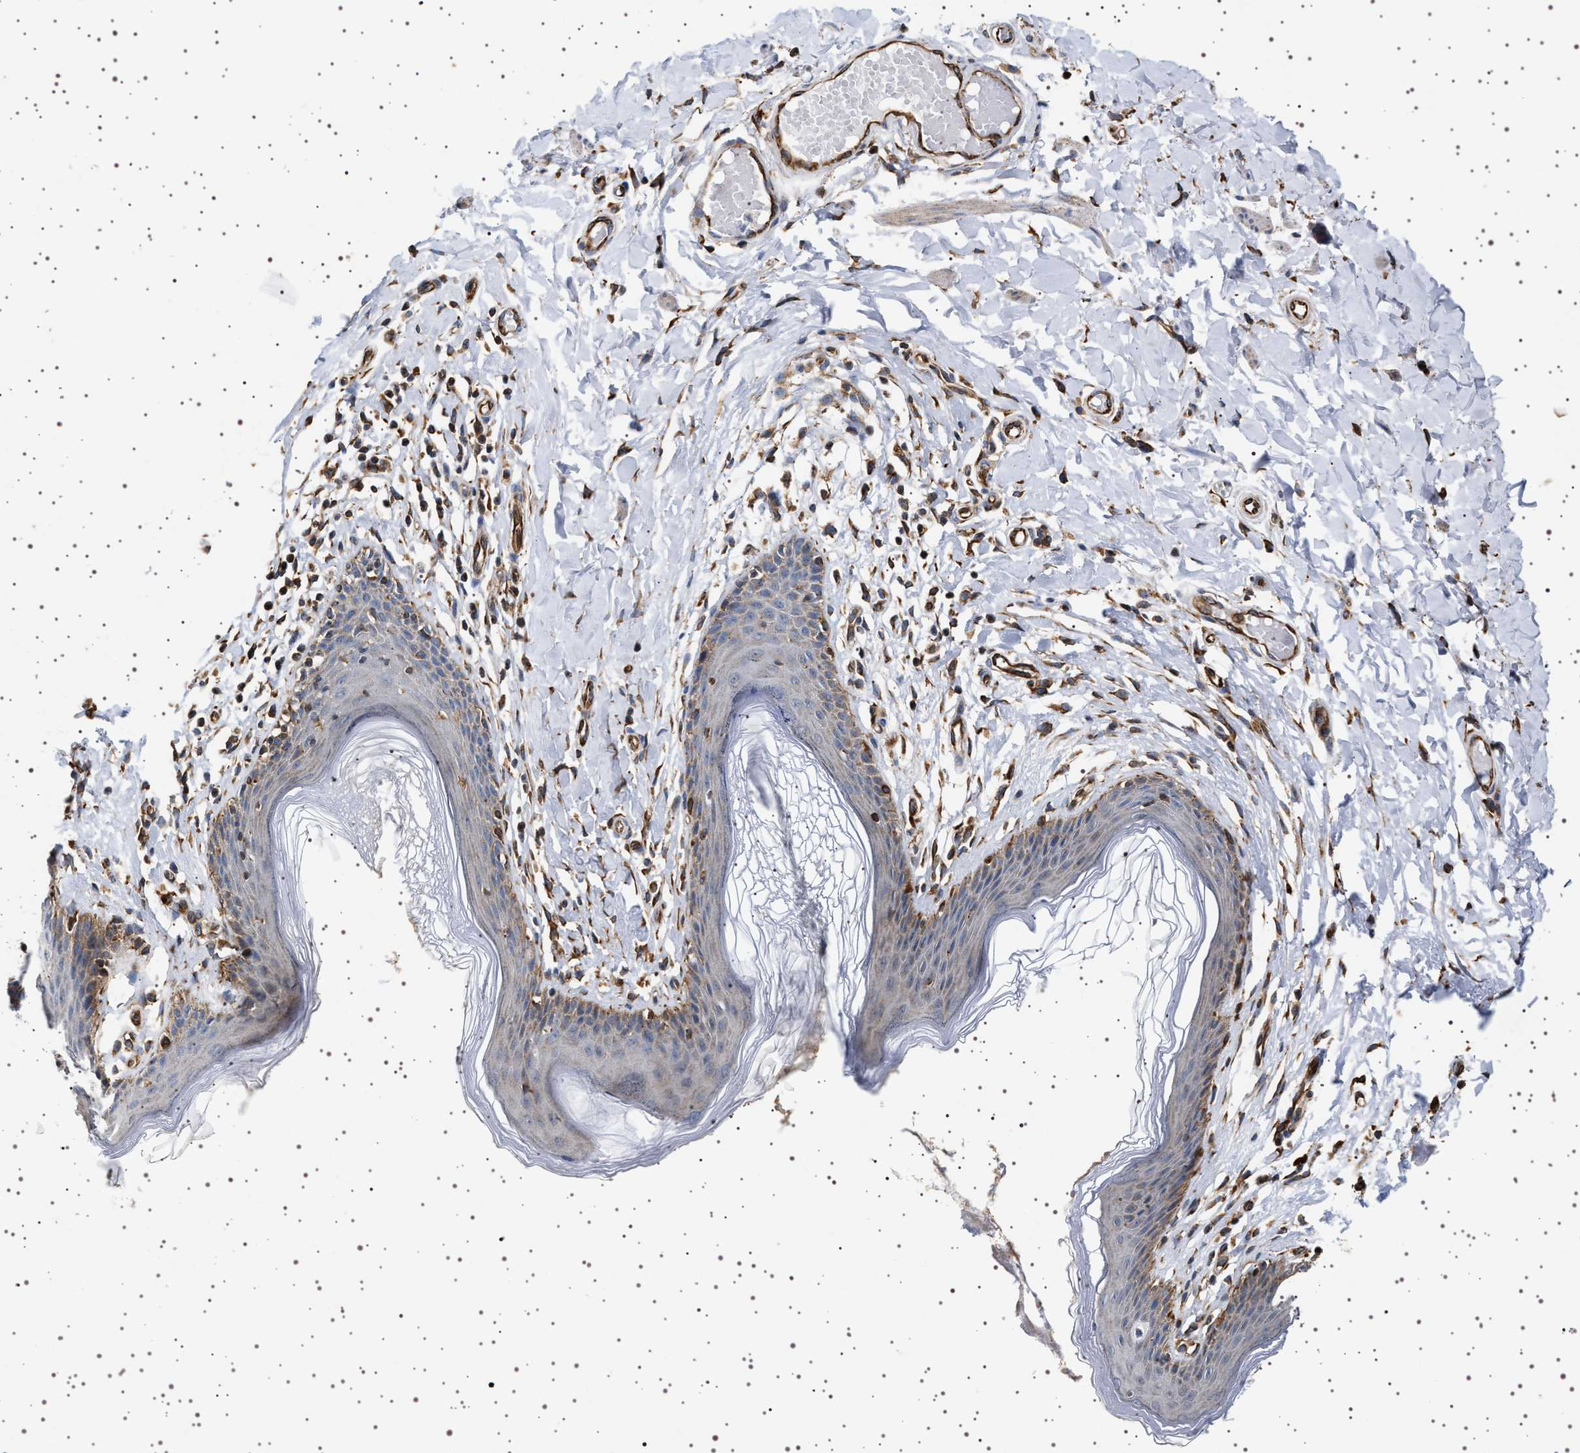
{"staining": {"intensity": "weak", "quantity": "<25%", "location": "cytoplasmic/membranous"}, "tissue": "skin", "cell_type": "Epidermal cells", "image_type": "normal", "snomed": [{"axis": "morphology", "description": "Normal tissue, NOS"}, {"axis": "topography", "description": "Vulva"}], "caption": "An immunohistochemistry (IHC) photomicrograph of normal skin is shown. There is no staining in epidermal cells of skin. Nuclei are stained in blue.", "gene": "TRUB2", "patient": {"sex": "female", "age": 66}}